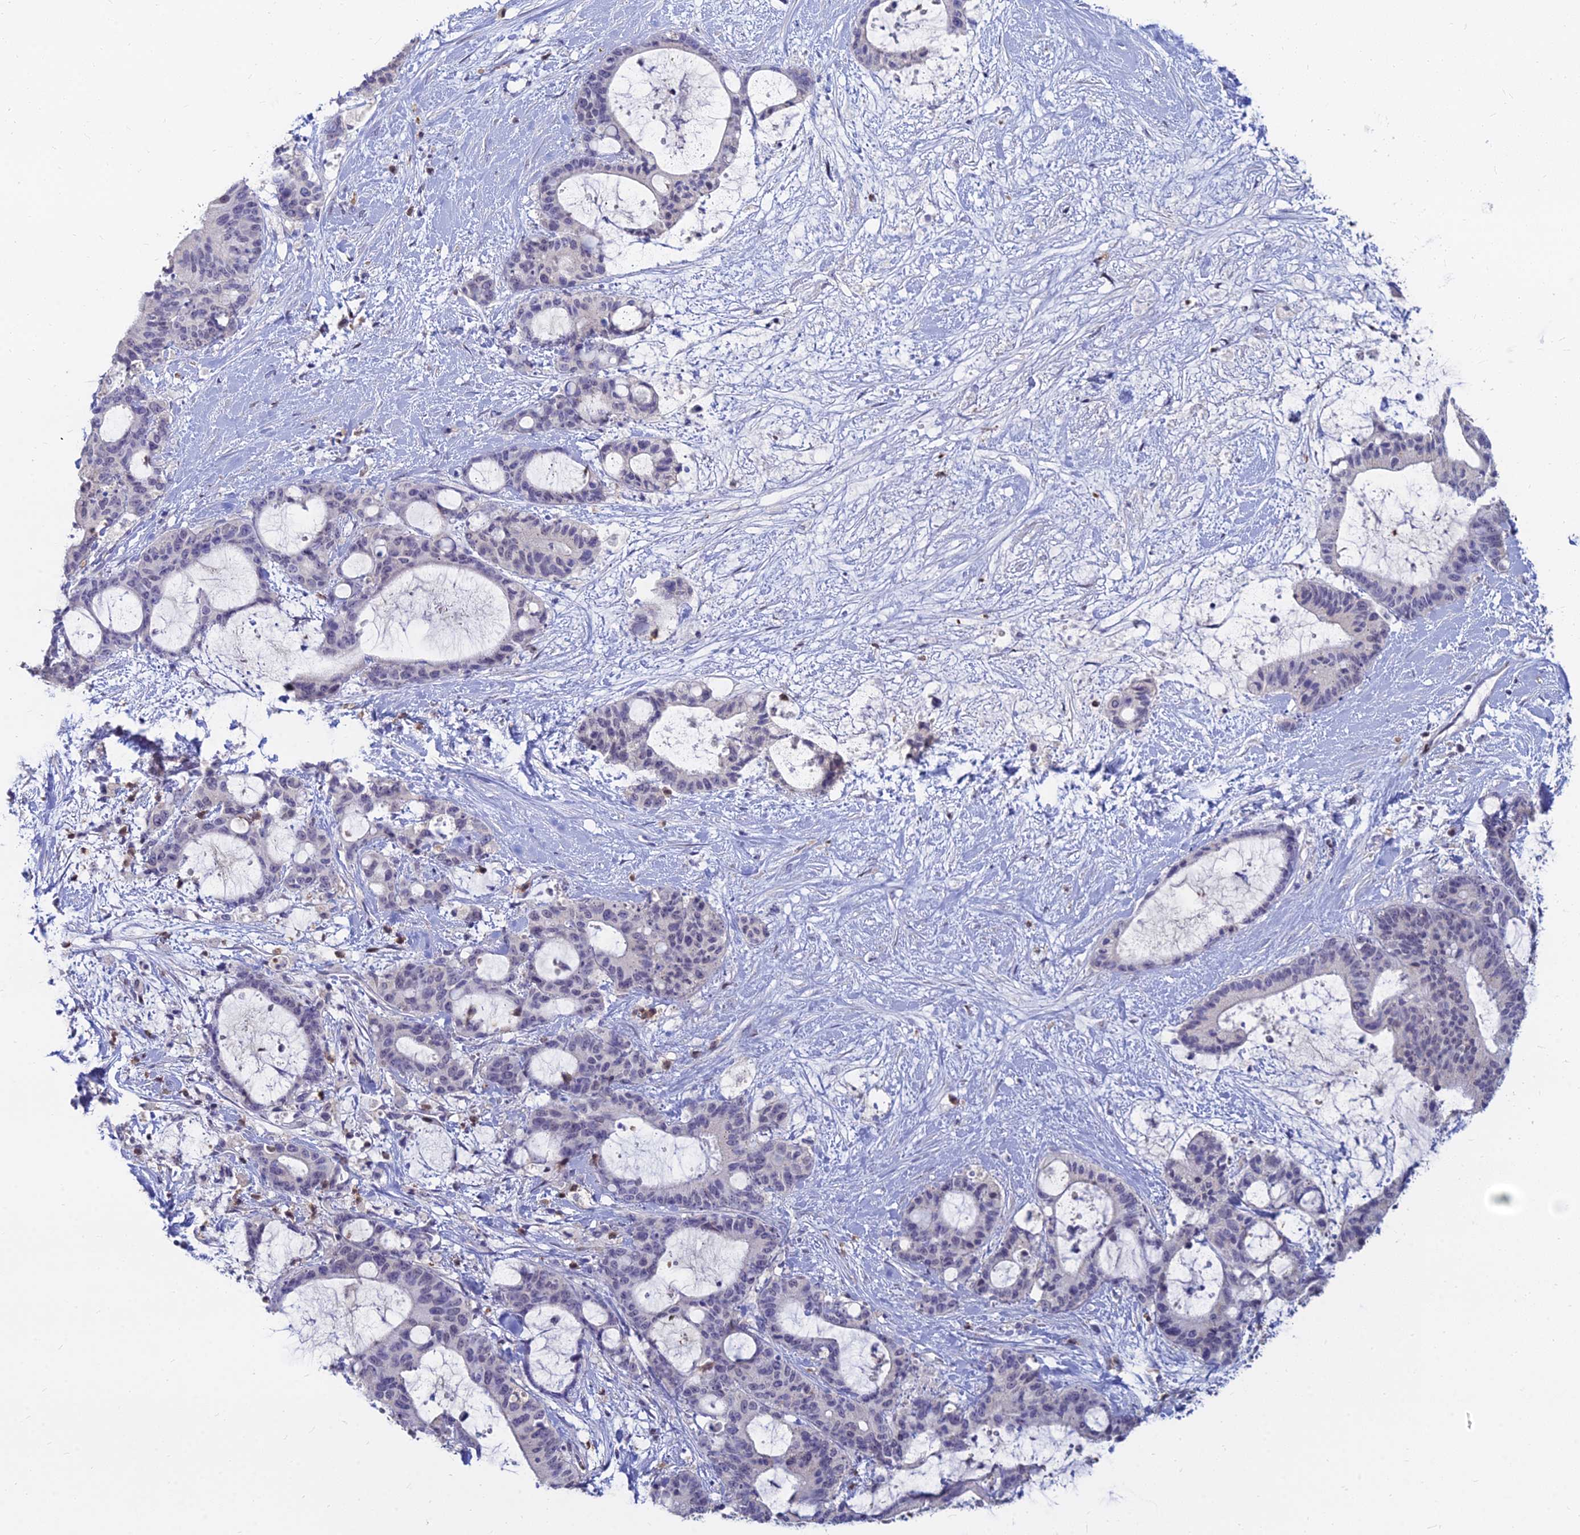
{"staining": {"intensity": "negative", "quantity": "none", "location": "none"}, "tissue": "liver cancer", "cell_type": "Tumor cells", "image_type": "cancer", "snomed": [{"axis": "morphology", "description": "Normal tissue, NOS"}, {"axis": "morphology", "description": "Cholangiocarcinoma"}, {"axis": "topography", "description": "Liver"}, {"axis": "topography", "description": "Peripheral nerve tissue"}], "caption": "This micrograph is of liver cholangiocarcinoma stained with immunohistochemistry to label a protein in brown with the nuclei are counter-stained blue. There is no positivity in tumor cells.", "gene": "GOLGA6D", "patient": {"sex": "female", "age": 73}}